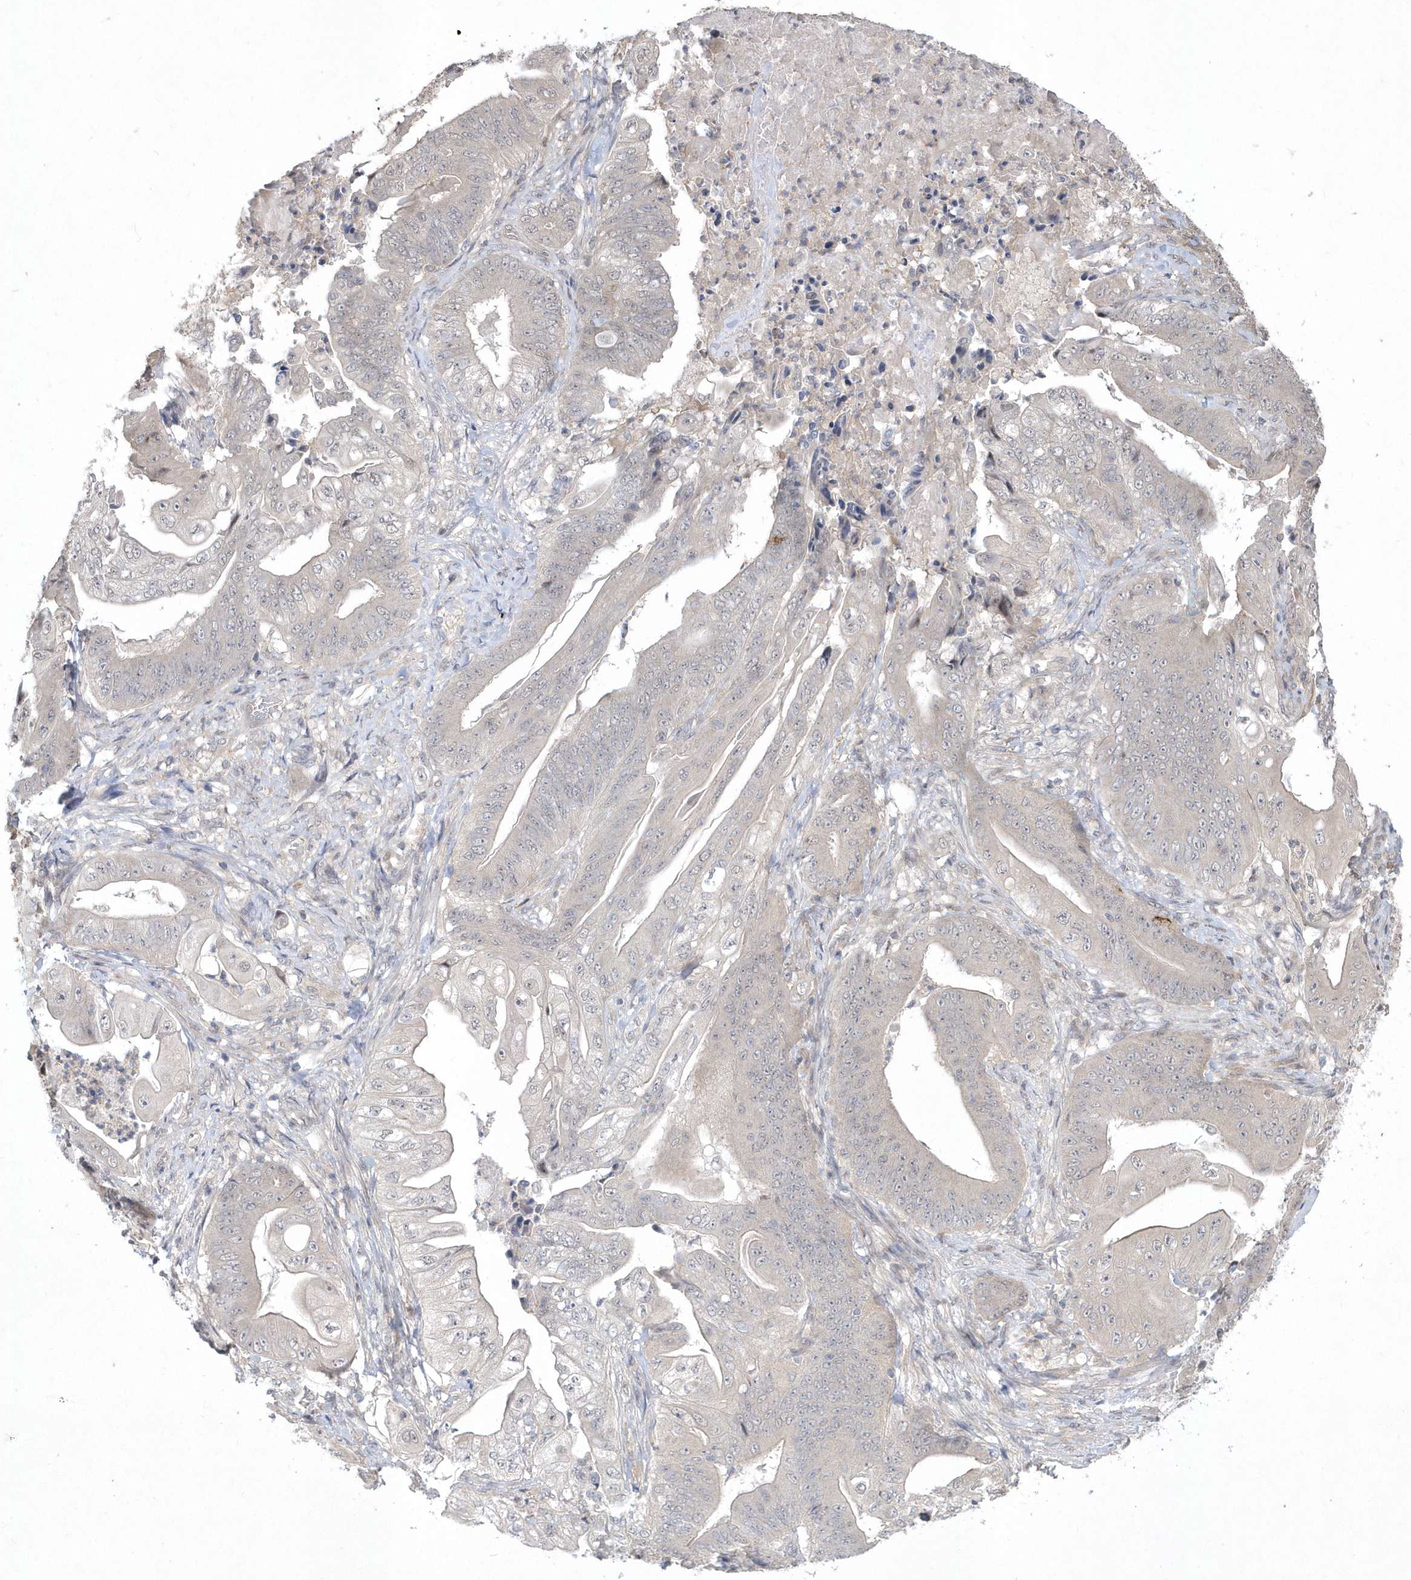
{"staining": {"intensity": "negative", "quantity": "none", "location": "none"}, "tissue": "stomach cancer", "cell_type": "Tumor cells", "image_type": "cancer", "snomed": [{"axis": "morphology", "description": "Adenocarcinoma, NOS"}, {"axis": "topography", "description": "Stomach"}], "caption": "Image shows no significant protein staining in tumor cells of stomach adenocarcinoma. (Immunohistochemistry, brightfield microscopy, high magnification).", "gene": "TSPEAR", "patient": {"sex": "female", "age": 73}}